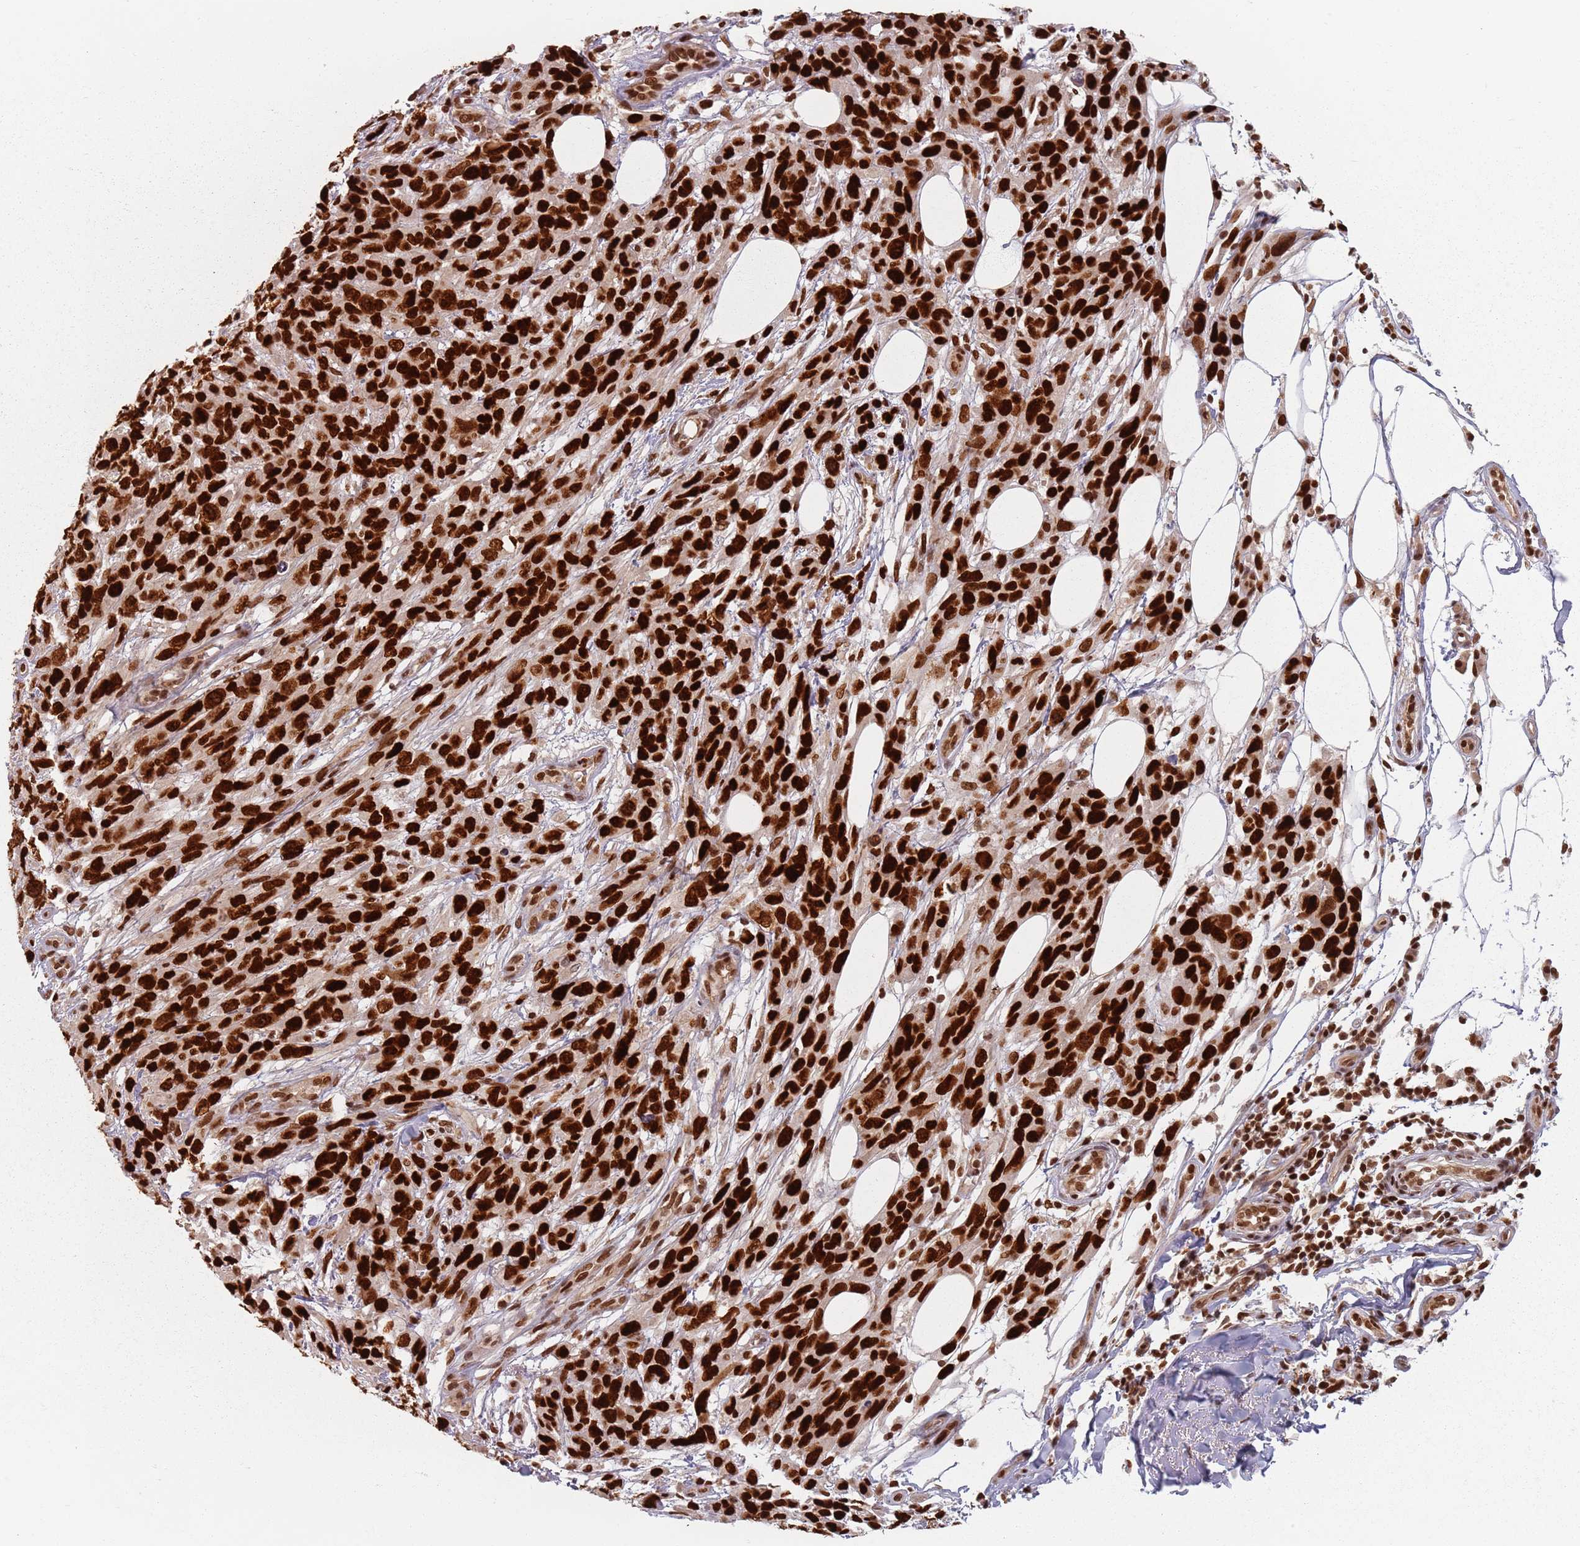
{"staining": {"intensity": "strong", "quantity": ">75%", "location": "nuclear"}, "tissue": "melanoma", "cell_type": "Tumor cells", "image_type": "cancer", "snomed": [{"axis": "morphology", "description": "Normal morphology"}, {"axis": "morphology", "description": "Malignant melanoma, NOS"}, {"axis": "topography", "description": "Skin"}], "caption": "Immunohistochemical staining of human malignant melanoma reveals high levels of strong nuclear staining in approximately >75% of tumor cells. (IHC, brightfield microscopy, high magnification).", "gene": "NUP50", "patient": {"sex": "female", "age": 72}}